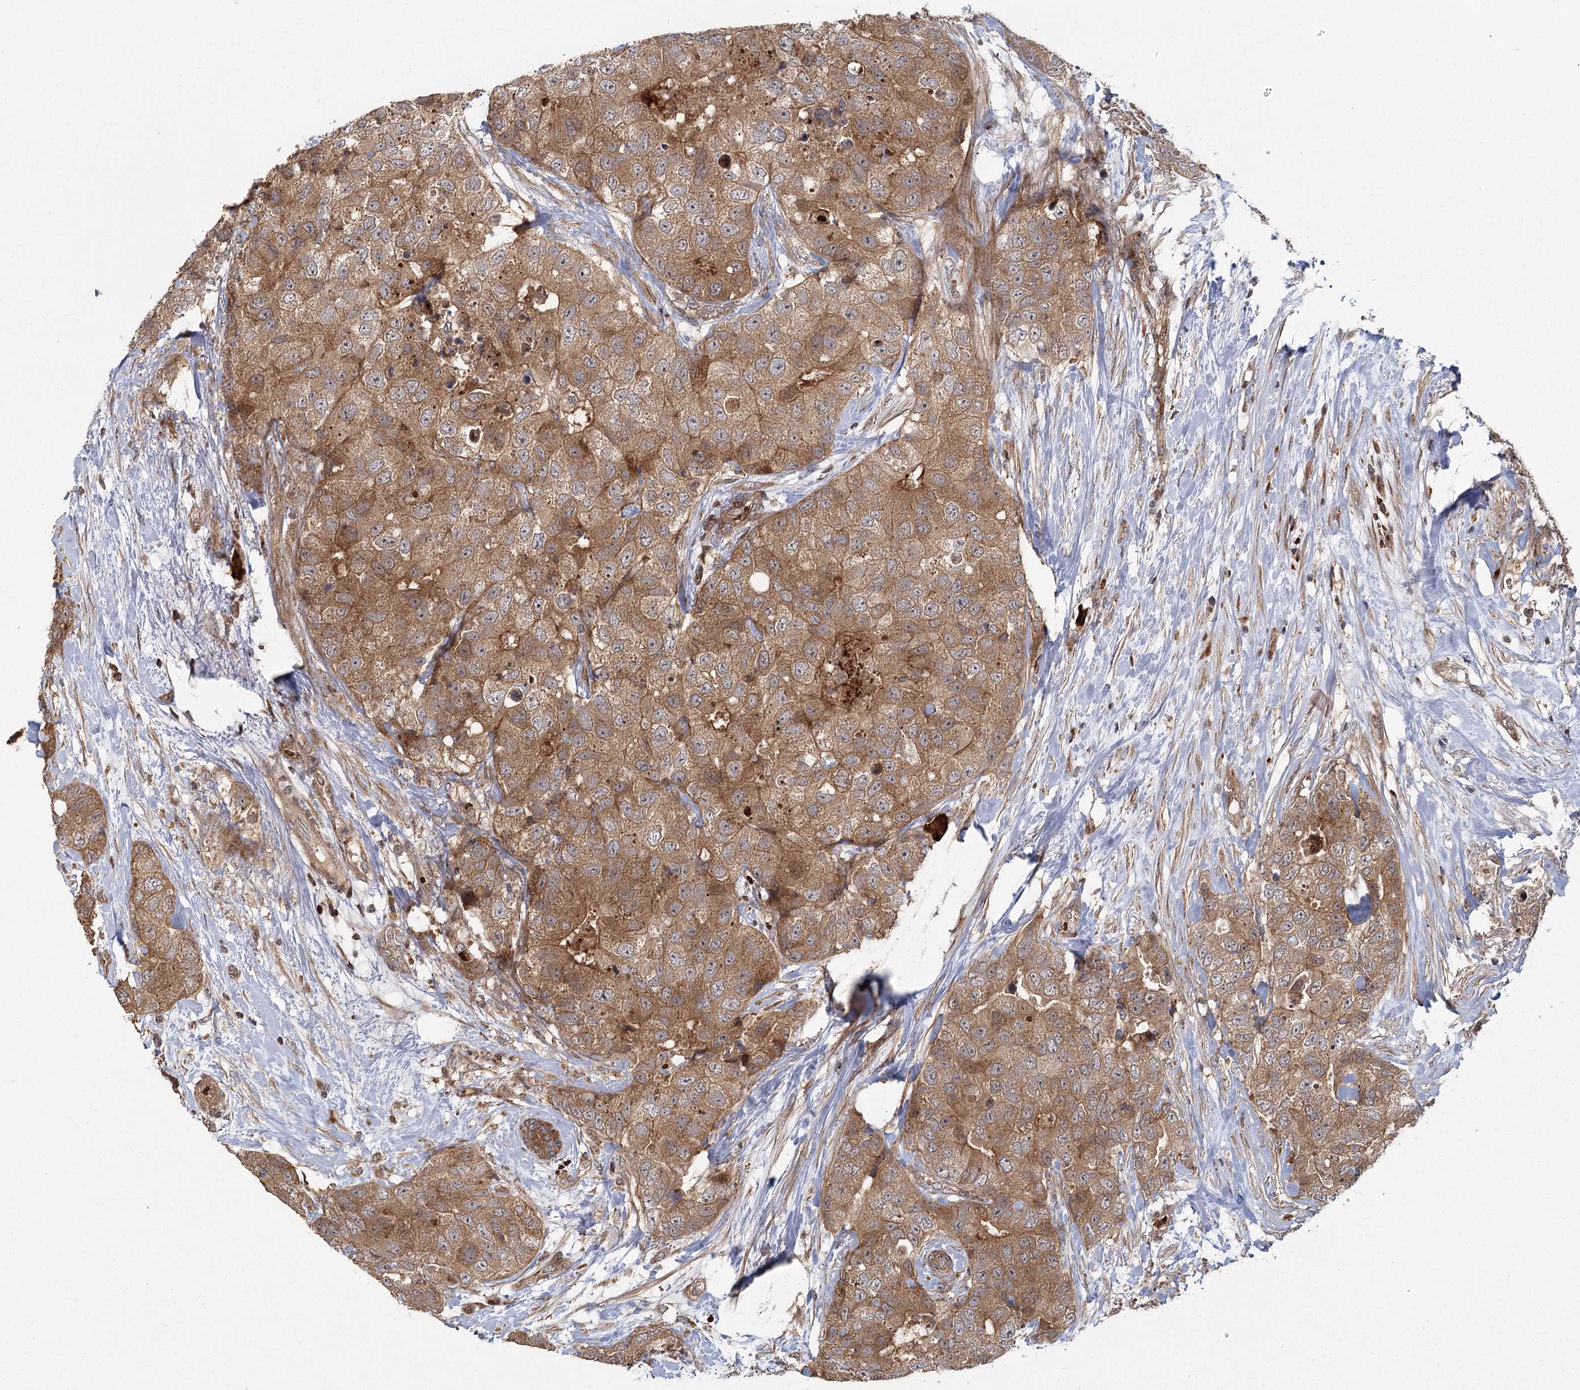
{"staining": {"intensity": "moderate", "quantity": ">75%", "location": "cytoplasmic/membranous"}, "tissue": "breast cancer", "cell_type": "Tumor cells", "image_type": "cancer", "snomed": [{"axis": "morphology", "description": "Duct carcinoma"}, {"axis": "topography", "description": "Breast"}], "caption": "Immunohistochemistry of breast cancer displays medium levels of moderate cytoplasmic/membranous positivity in about >75% of tumor cells. (brown staining indicates protein expression, while blue staining denotes nuclei).", "gene": "RAPGEF6", "patient": {"sex": "female", "age": 62}}